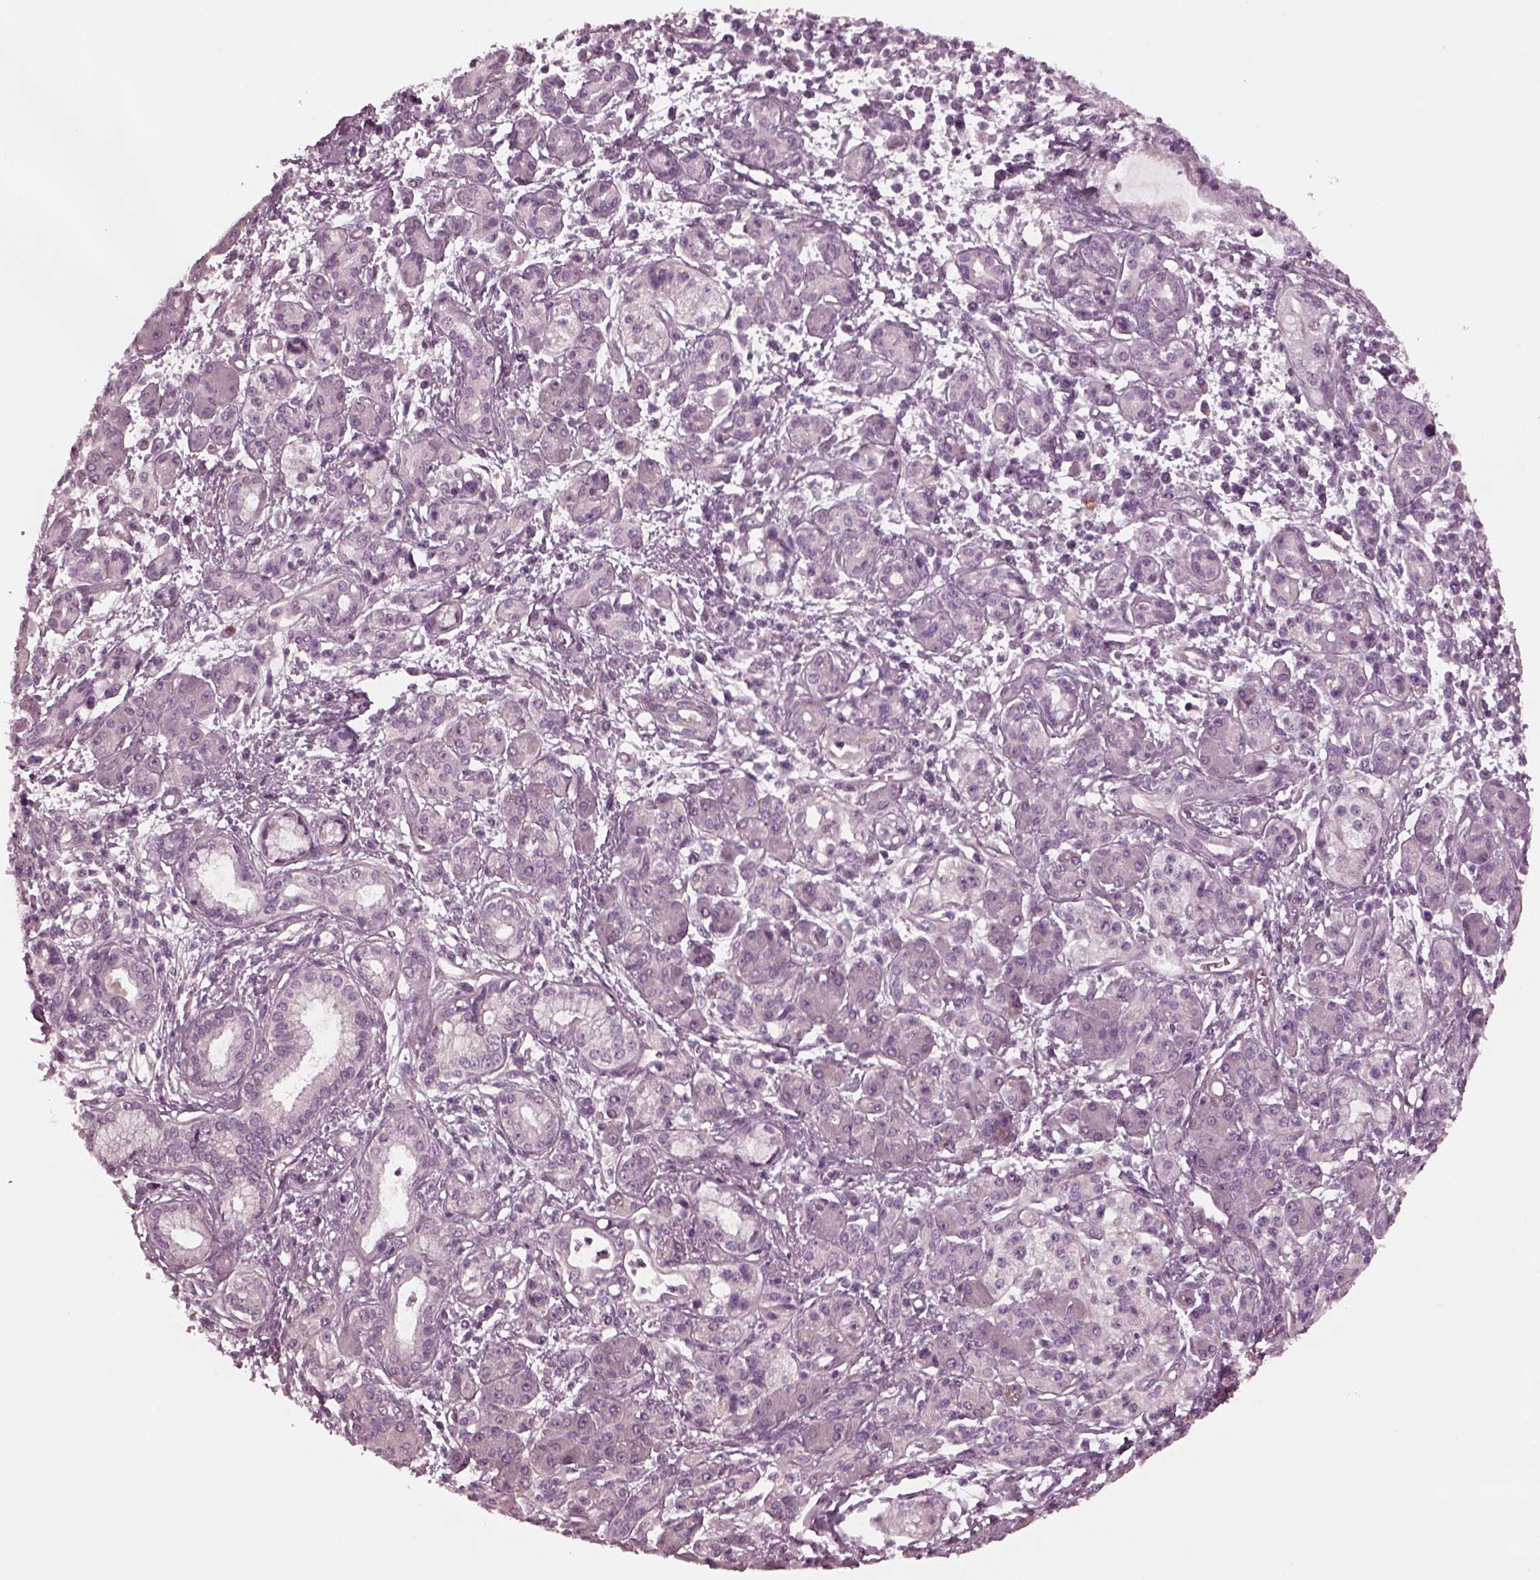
{"staining": {"intensity": "negative", "quantity": "none", "location": "none"}, "tissue": "pancreatic cancer", "cell_type": "Tumor cells", "image_type": "cancer", "snomed": [{"axis": "morphology", "description": "Adenocarcinoma, NOS"}, {"axis": "topography", "description": "Pancreas"}], "caption": "Tumor cells show no significant positivity in pancreatic cancer (adenocarcinoma).", "gene": "KIF6", "patient": {"sex": "male", "age": 70}}